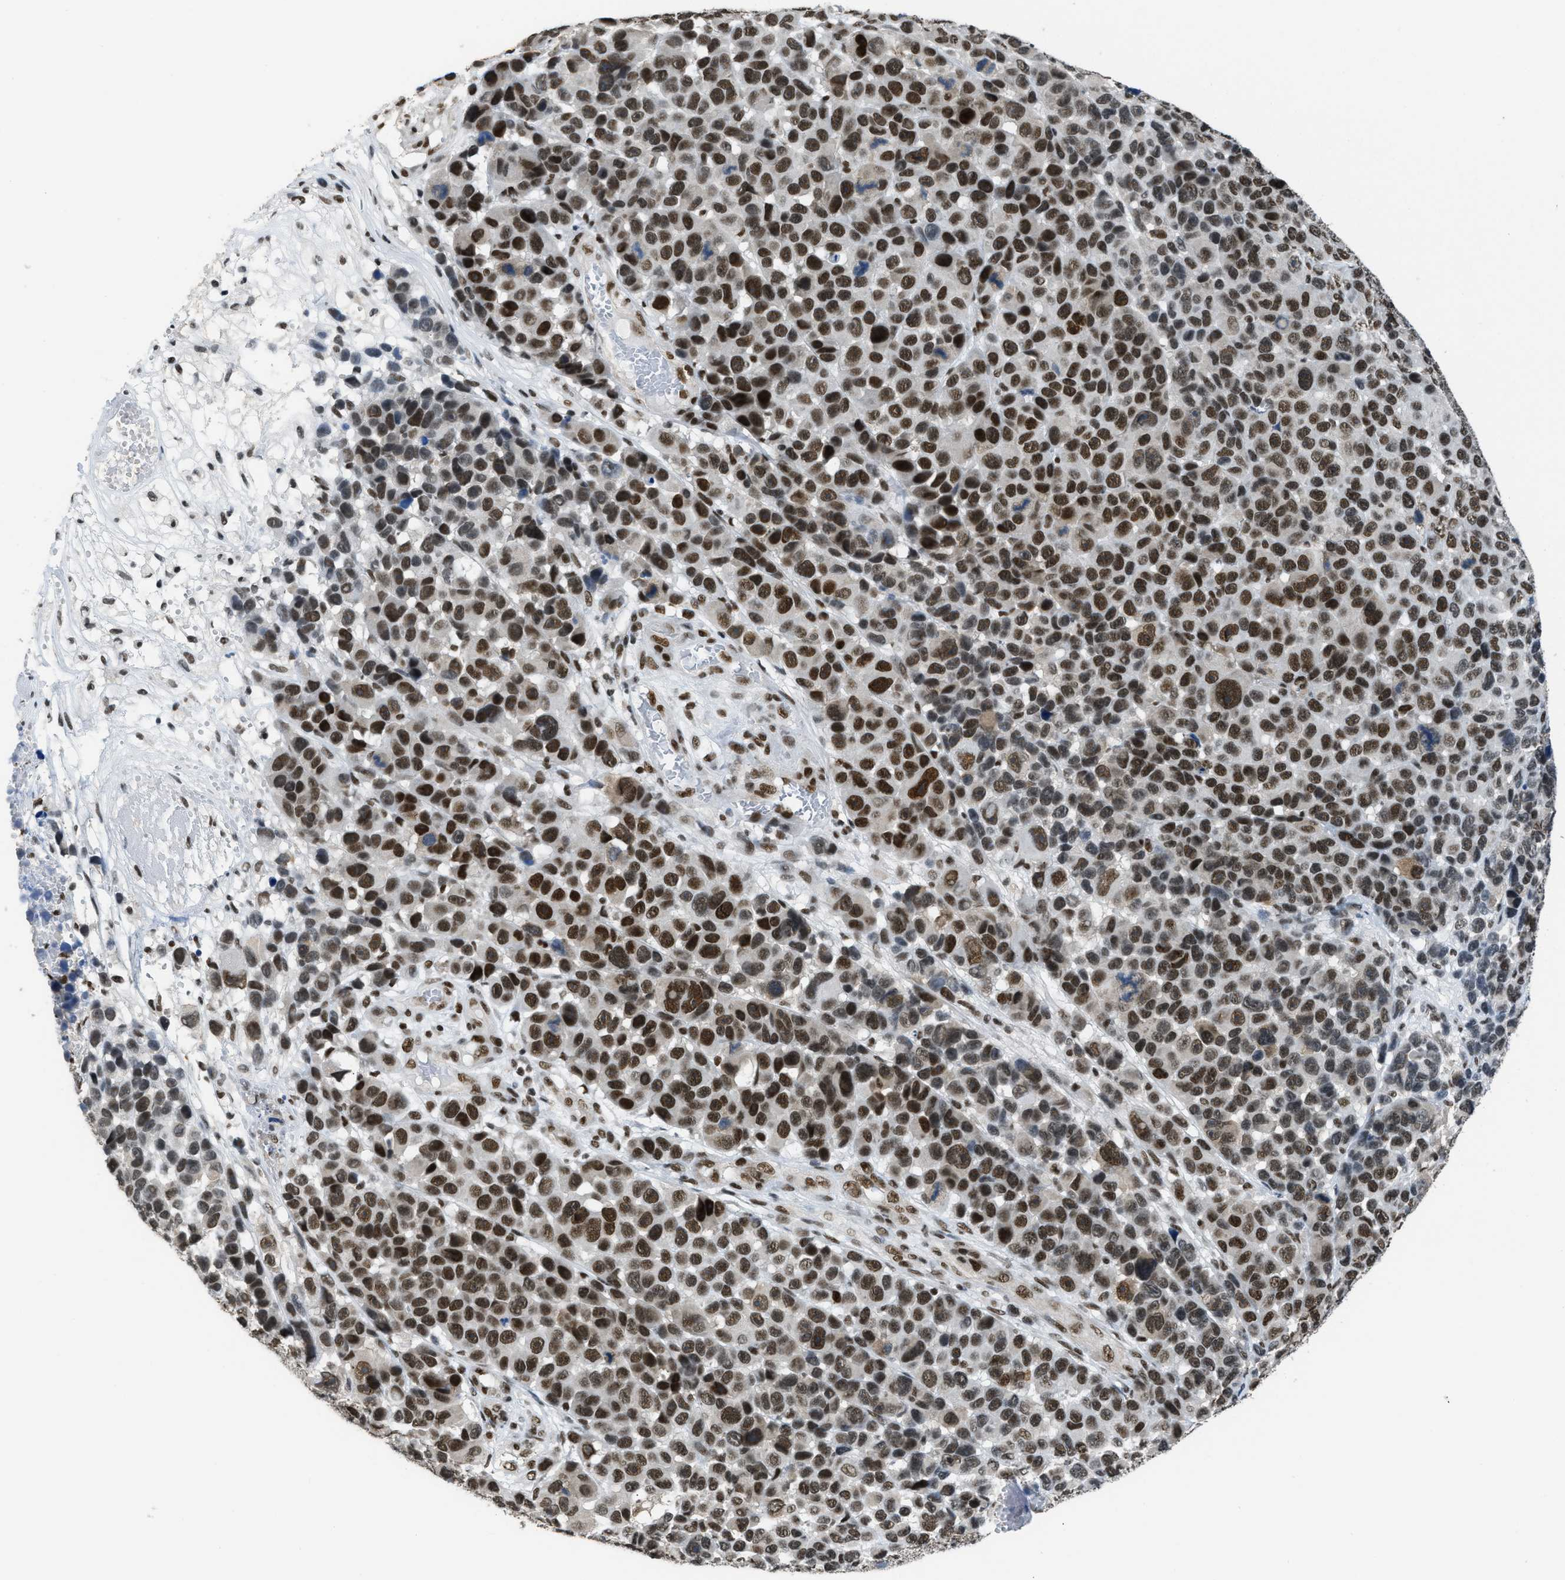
{"staining": {"intensity": "strong", "quantity": ">75%", "location": "nuclear"}, "tissue": "melanoma", "cell_type": "Tumor cells", "image_type": "cancer", "snomed": [{"axis": "morphology", "description": "Malignant melanoma, NOS"}, {"axis": "topography", "description": "Skin"}], "caption": "About >75% of tumor cells in melanoma show strong nuclear protein positivity as visualized by brown immunohistochemical staining.", "gene": "SCAF4", "patient": {"sex": "male", "age": 53}}